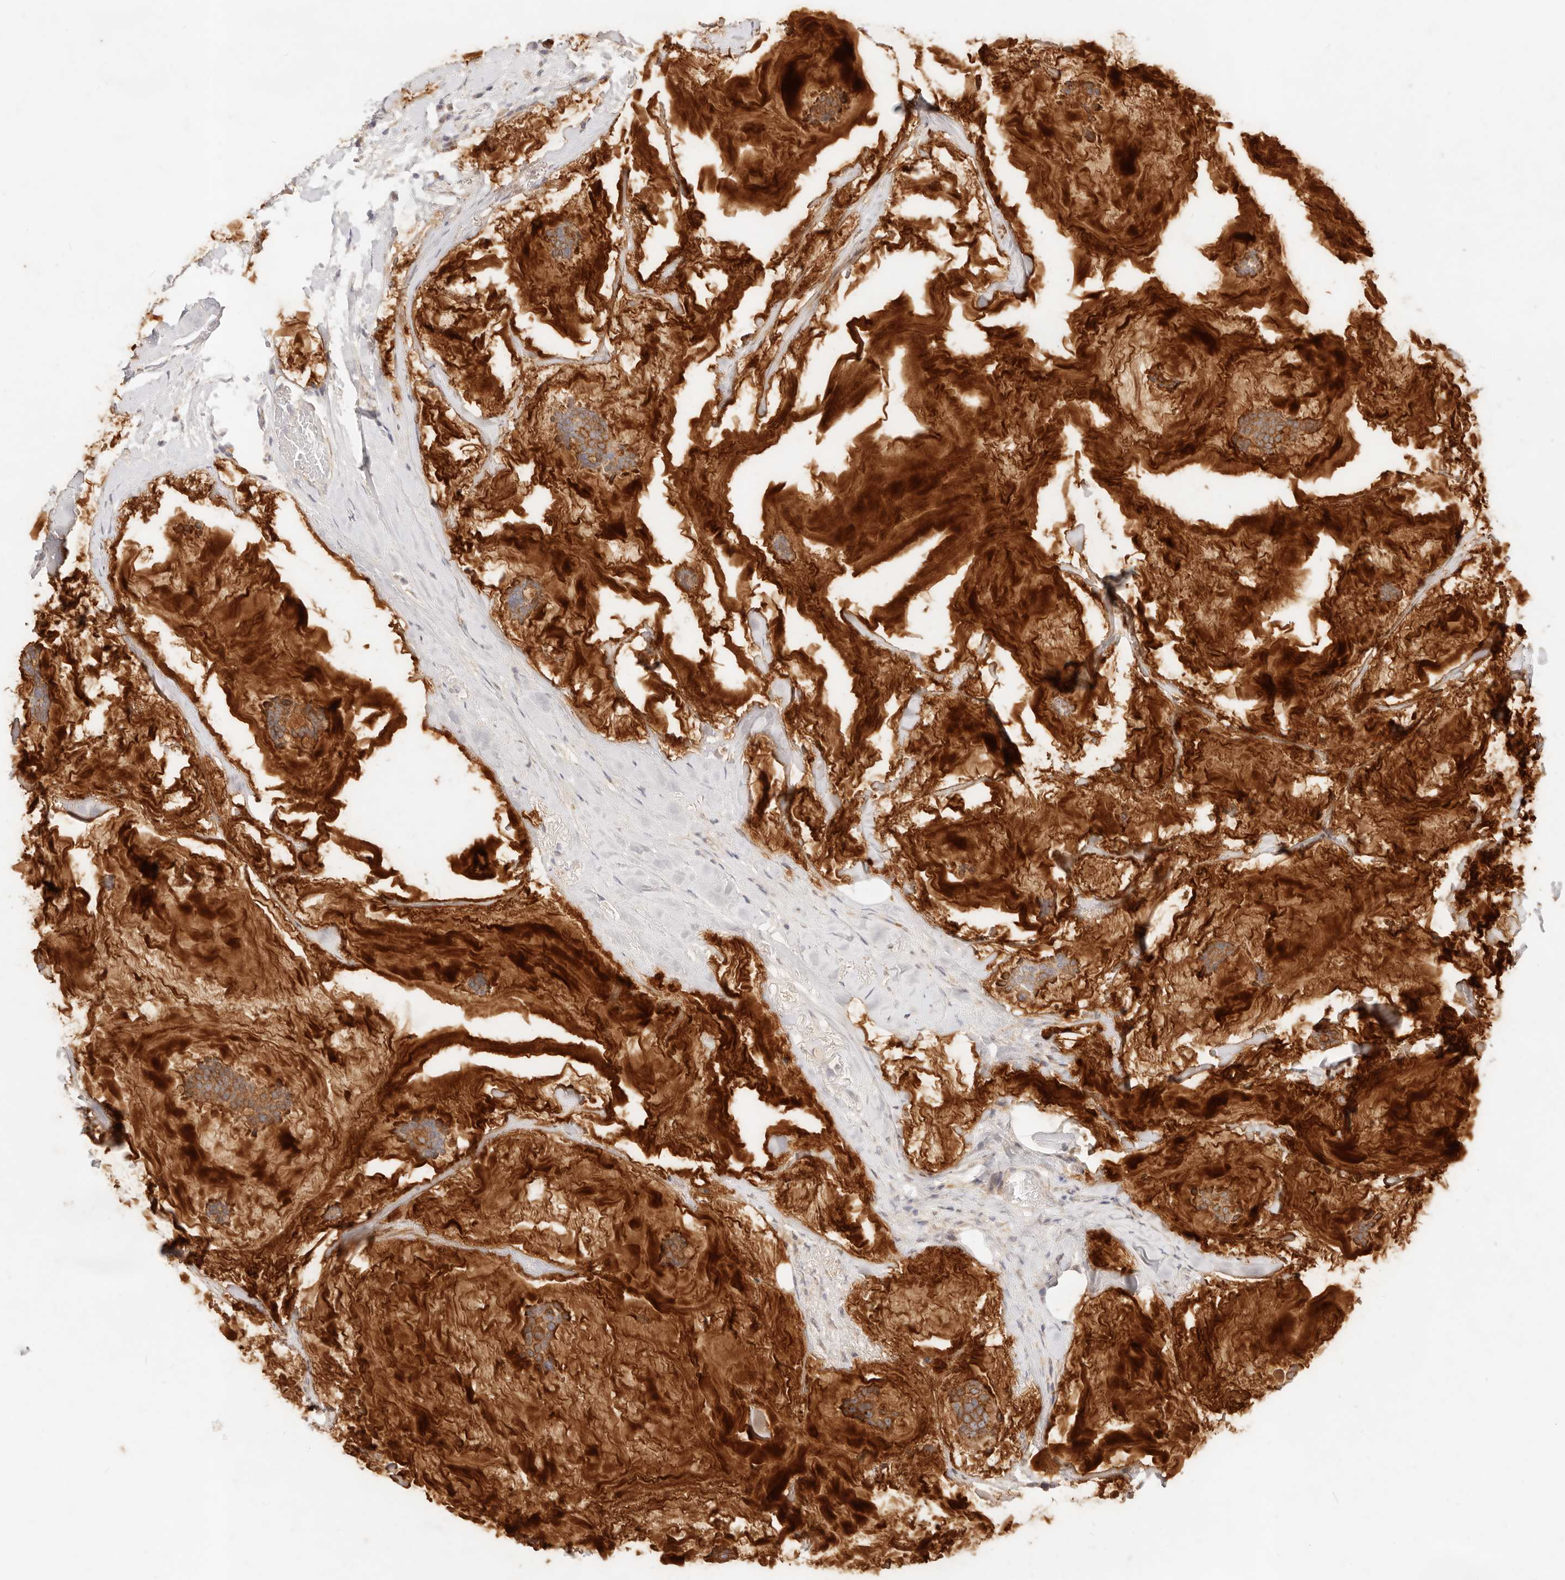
{"staining": {"intensity": "strong", "quantity": ">75%", "location": "cytoplasmic/membranous"}, "tissue": "breast cancer", "cell_type": "Tumor cells", "image_type": "cancer", "snomed": [{"axis": "morphology", "description": "Duct carcinoma"}, {"axis": "topography", "description": "Breast"}], "caption": "The micrograph shows a brown stain indicating the presence of a protein in the cytoplasmic/membranous of tumor cells in breast cancer (infiltrating ductal carcinoma).", "gene": "RUBCNL", "patient": {"sex": "female", "age": 93}}